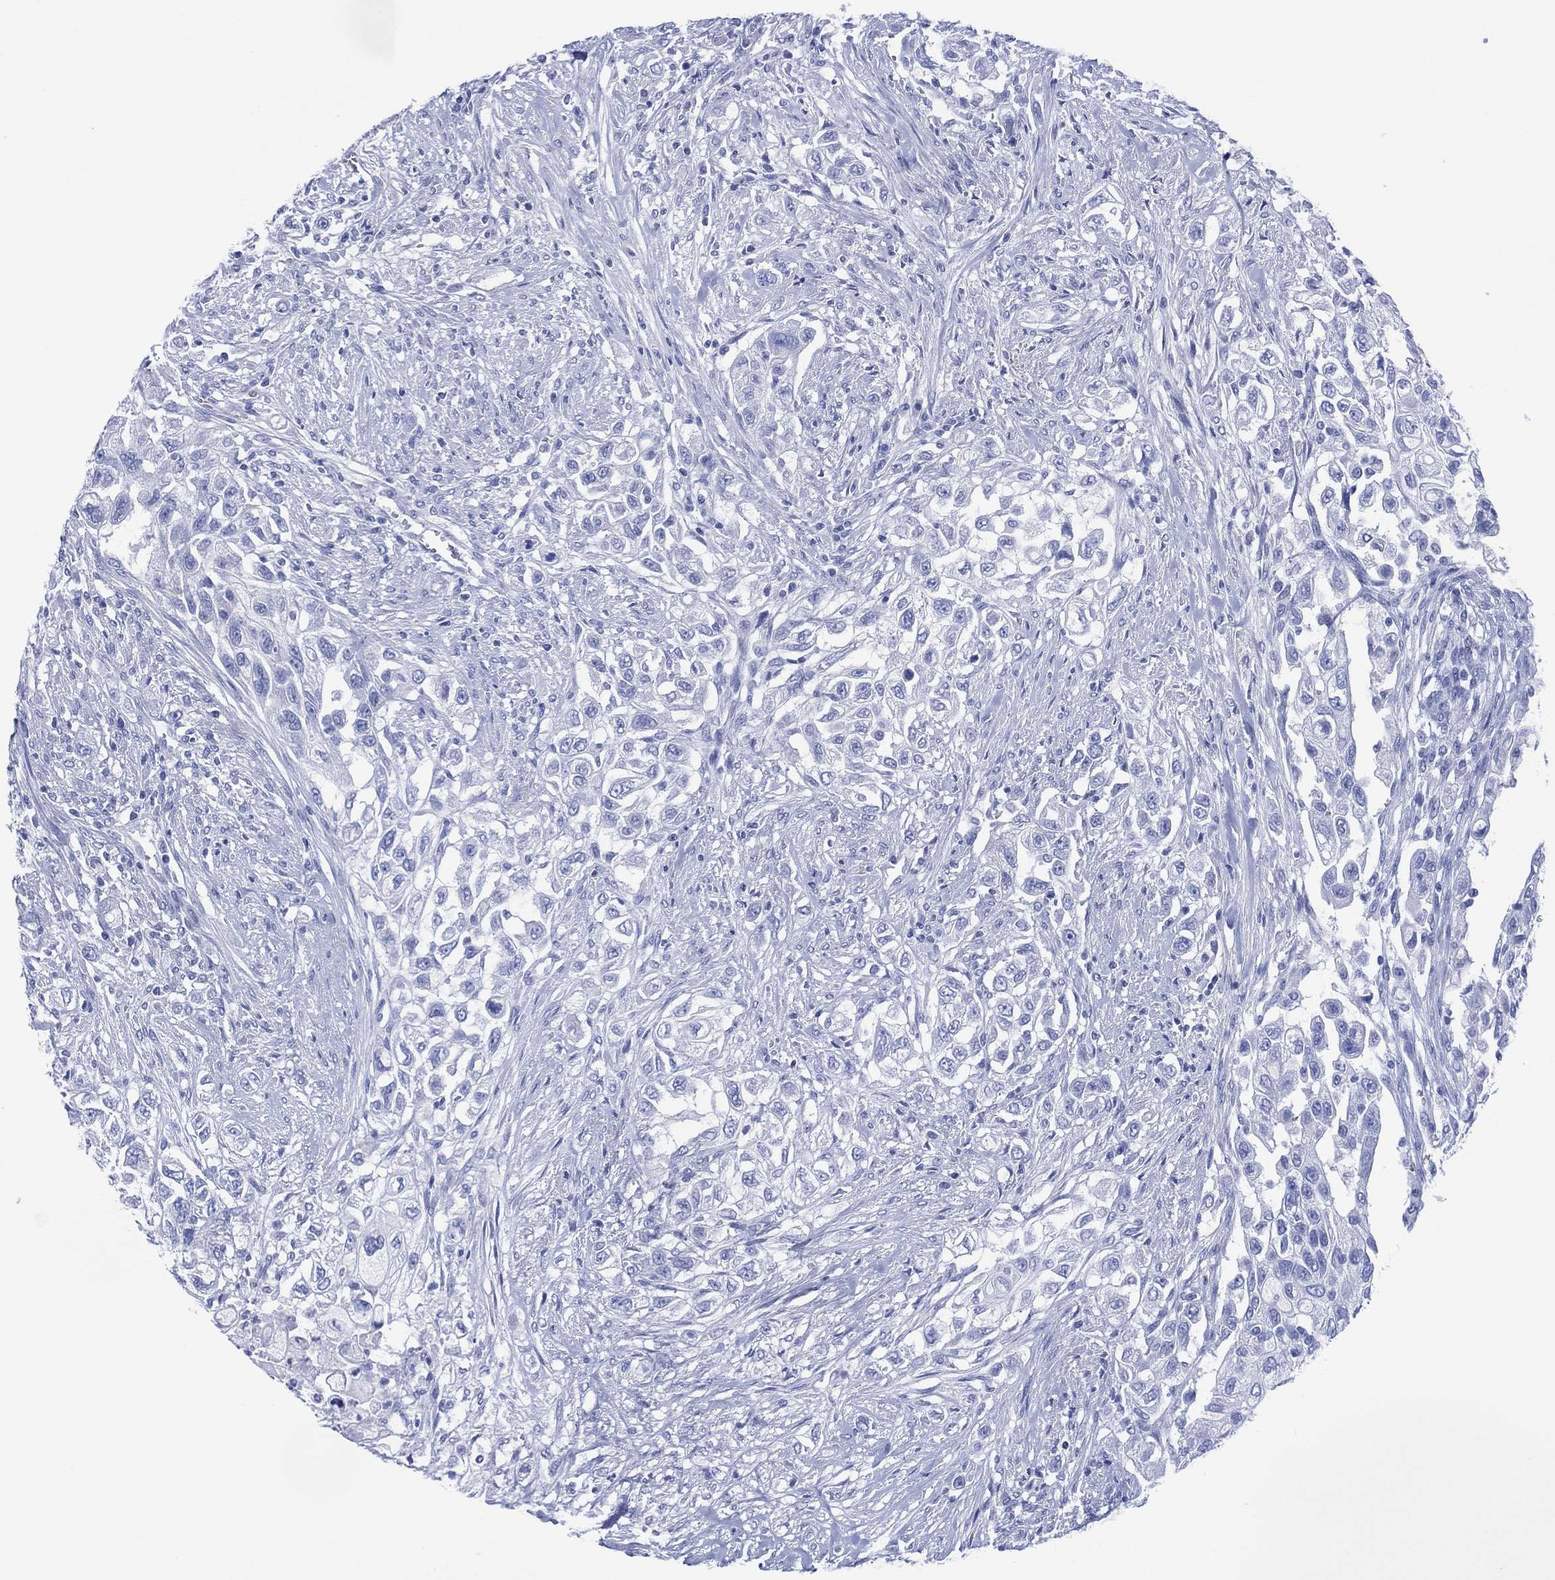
{"staining": {"intensity": "negative", "quantity": "none", "location": "none"}, "tissue": "urothelial cancer", "cell_type": "Tumor cells", "image_type": "cancer", "snomed": [{"axis": "morphology", "description": "Urothelial carcinoma, High grade"}, {"axis": "topography", "description": "Urinary bladder"}], "caption": "Urothelial carcinoma (high-grade) stained for a protein using IHC demonstrates no positivity tumor cells.", "gene": "DPP4", "patient": {"sex": "female", "age": 56}}